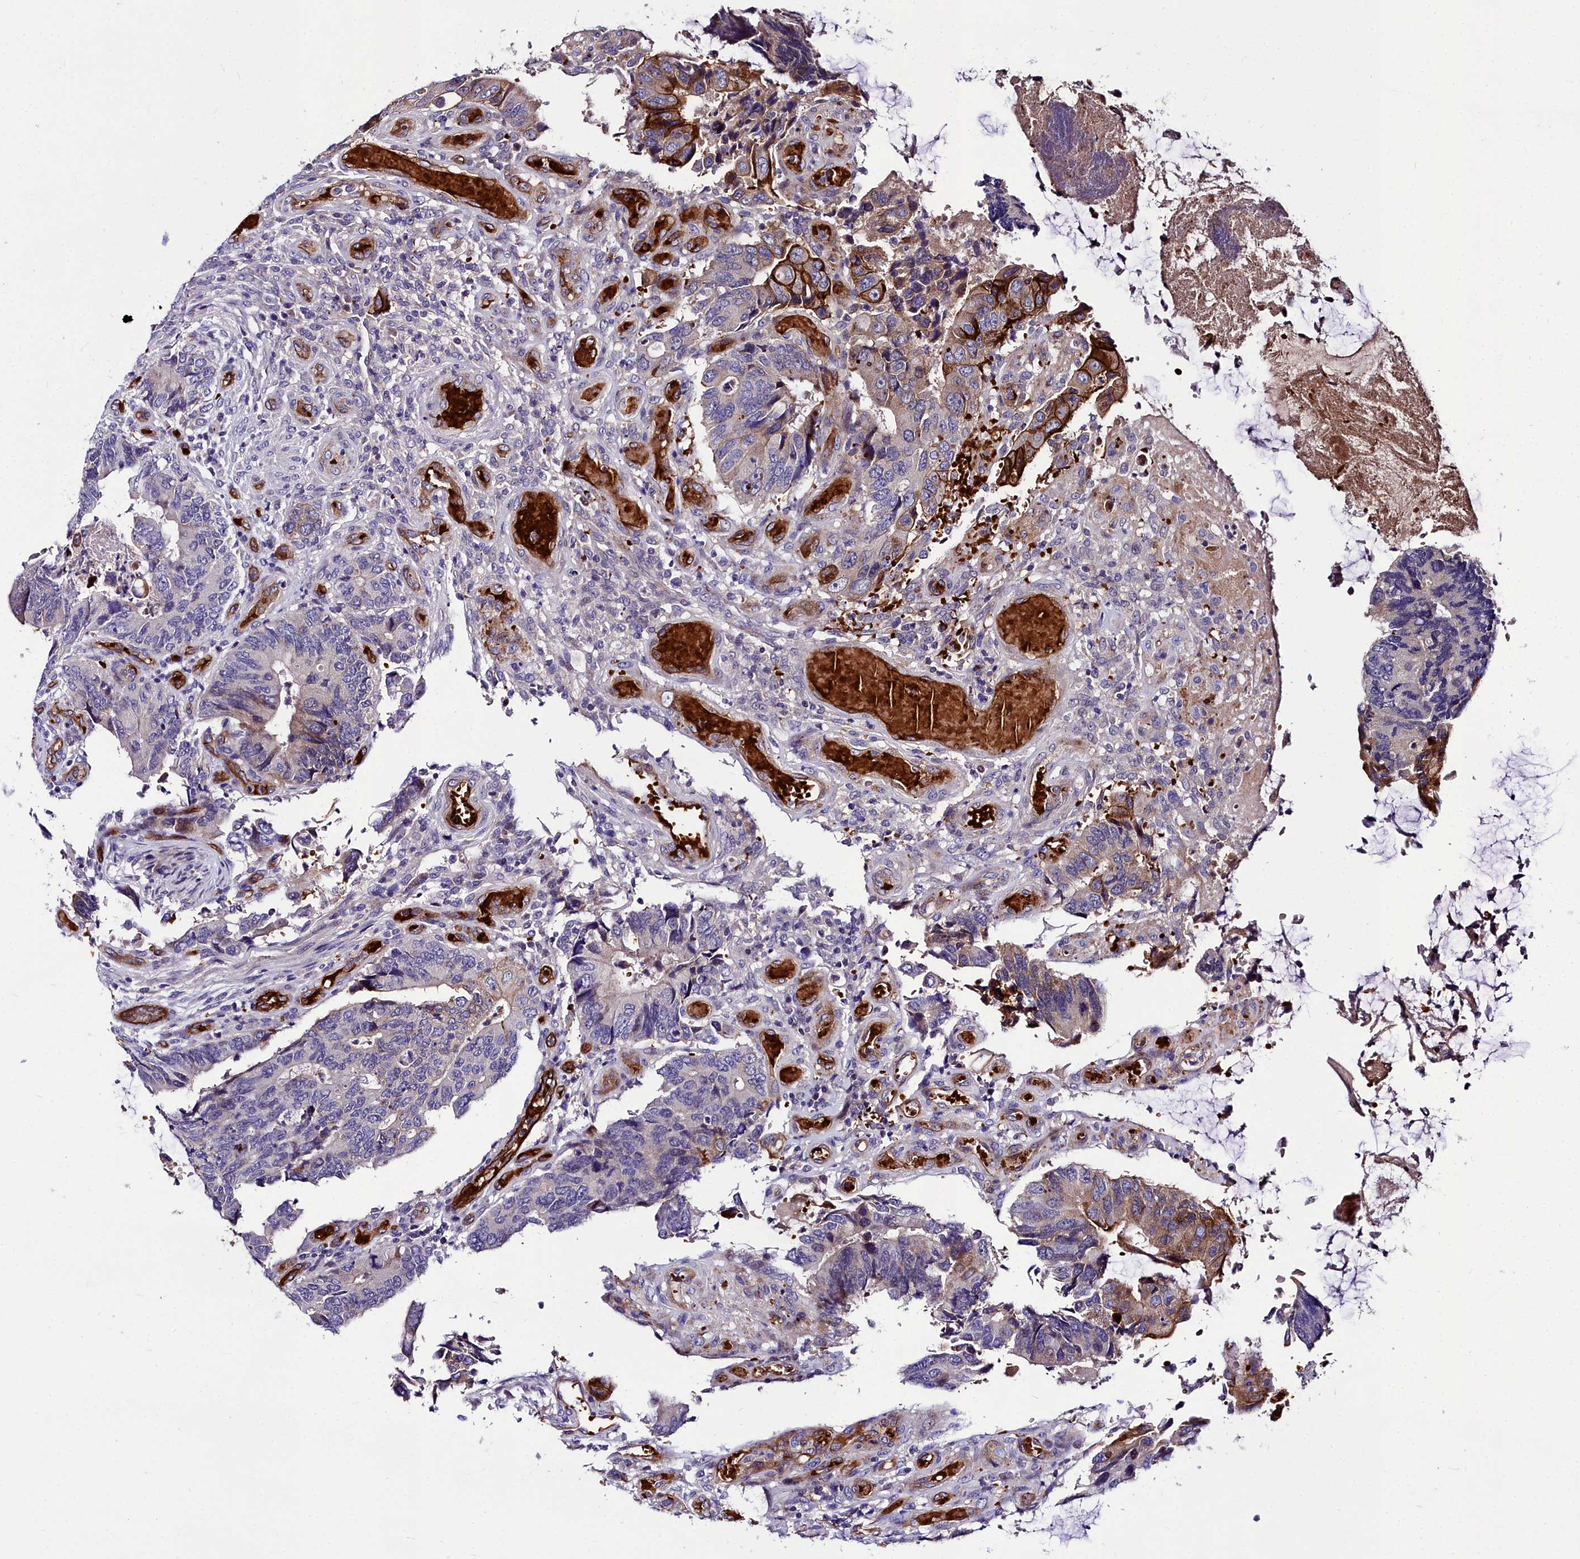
{"staining": {"intensity": "strong", "quantity": "<25%", "location": "cytoplasmic/membranous"}, "tissue": "colorectal cancer", "cell_type": "Tumor cells", "image_type": "cancer", "snomed": [{"axis": "morphology", "description": "Adenocarcinoma, NOS"}, {"axis": "topography", "description": "Colon"}], "caption": "Human colorectal cancer (adenocarcinoma) stained with a brown dye reveals strong cytoplasmic/membranous positive positivity in approximately <25% of tumor cells.", "gene": "CYP4F11", "patient": {"sex": "male", "age": 87}}